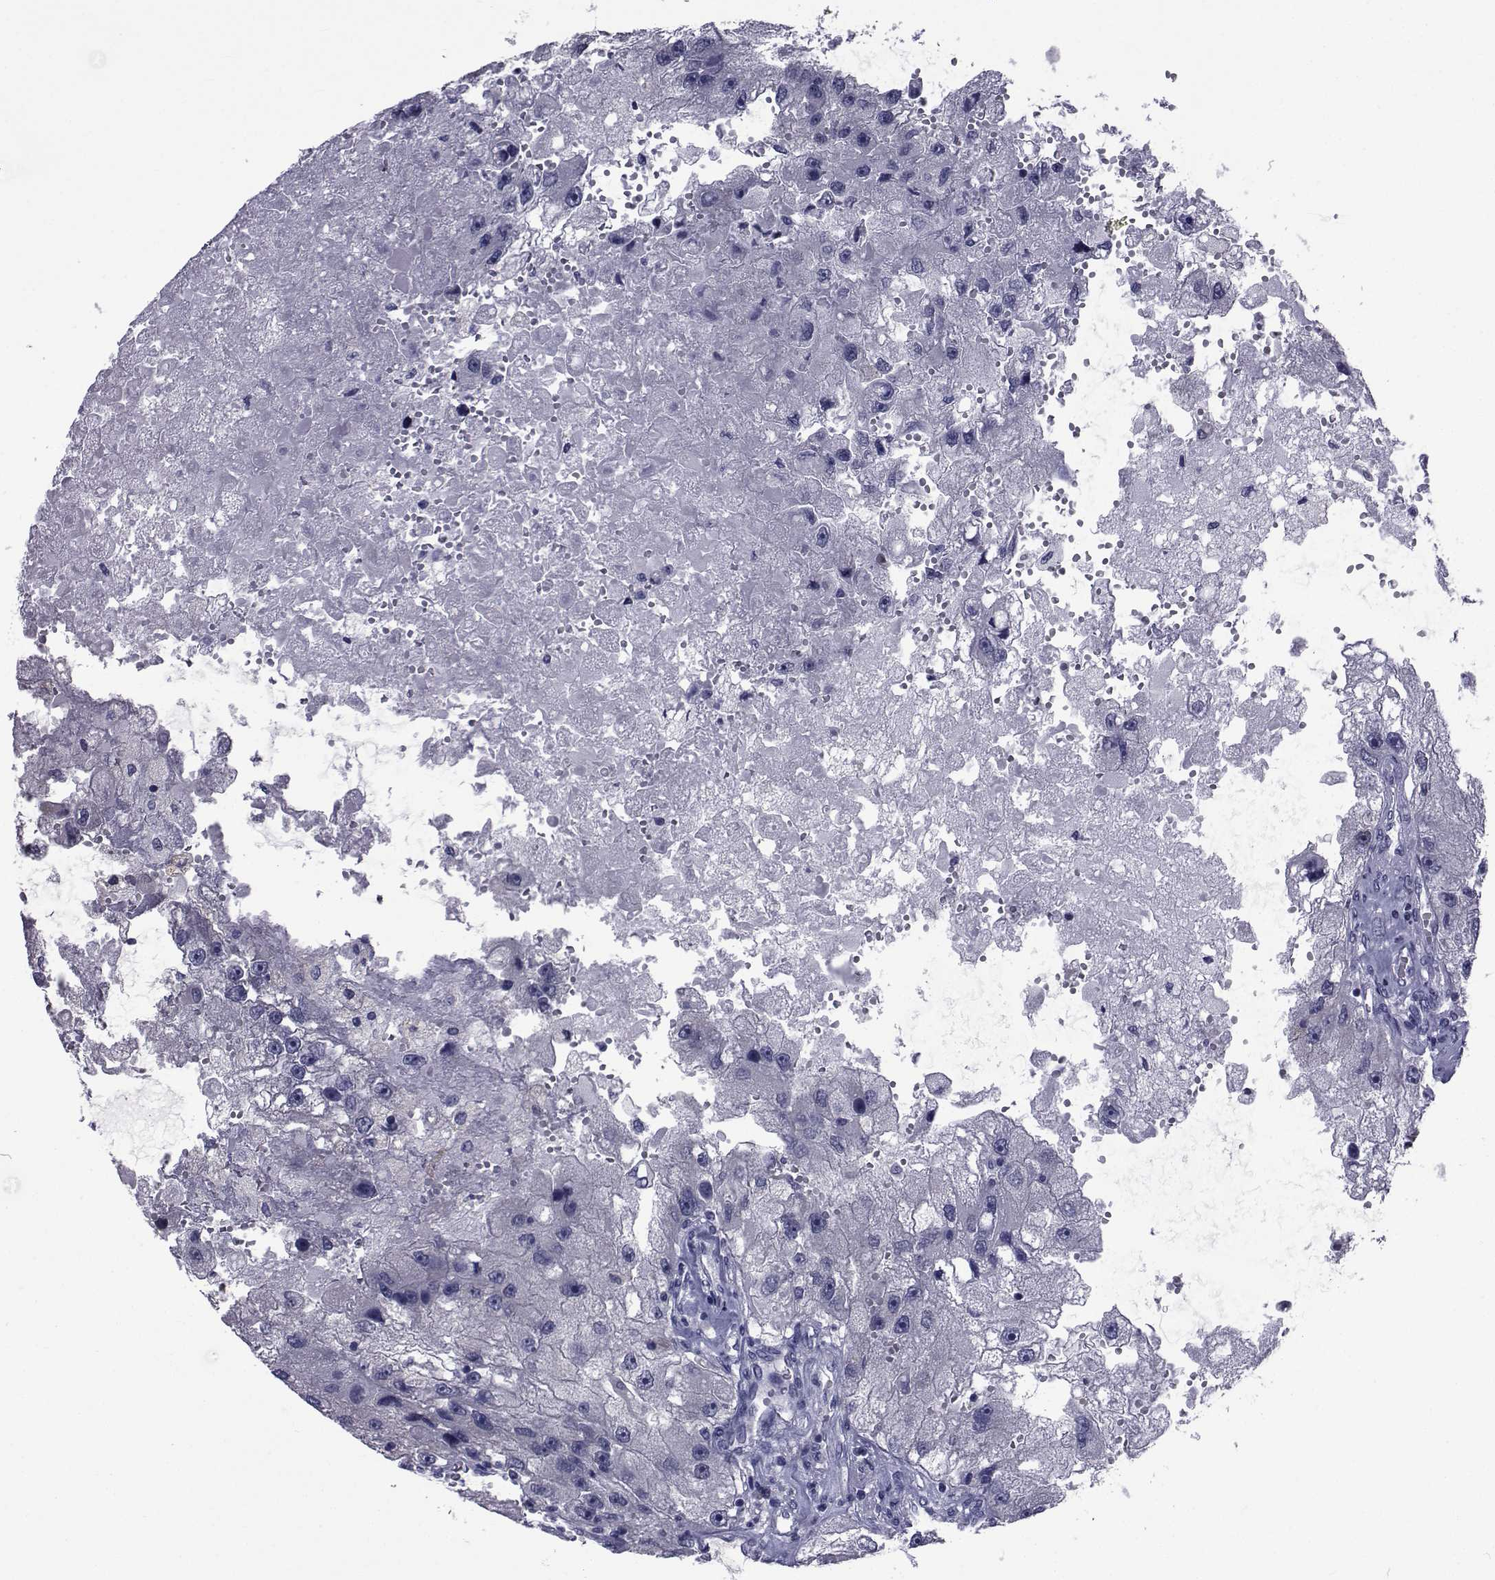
{"staining": {"intensity": "negative", "quantity": "none", "location": "none"}, "tissue": "renal cancer", "cell_type": "Tumor cells", "image_type": "cancer", "snomed": [{"axis": "morphology", "description": "Adenocarcinoma, NOS"}, {"axis": "topography", "description": "Kidney"}], "caption": "IHC micrograph of neoplastic tissue: human renal cancer (adenocarcinoma) stained with DAB demonstrates no significant protein expression in tumor cells.", "gene": "SEMA5B", "patient": {"sex": "male", "age": 63}}